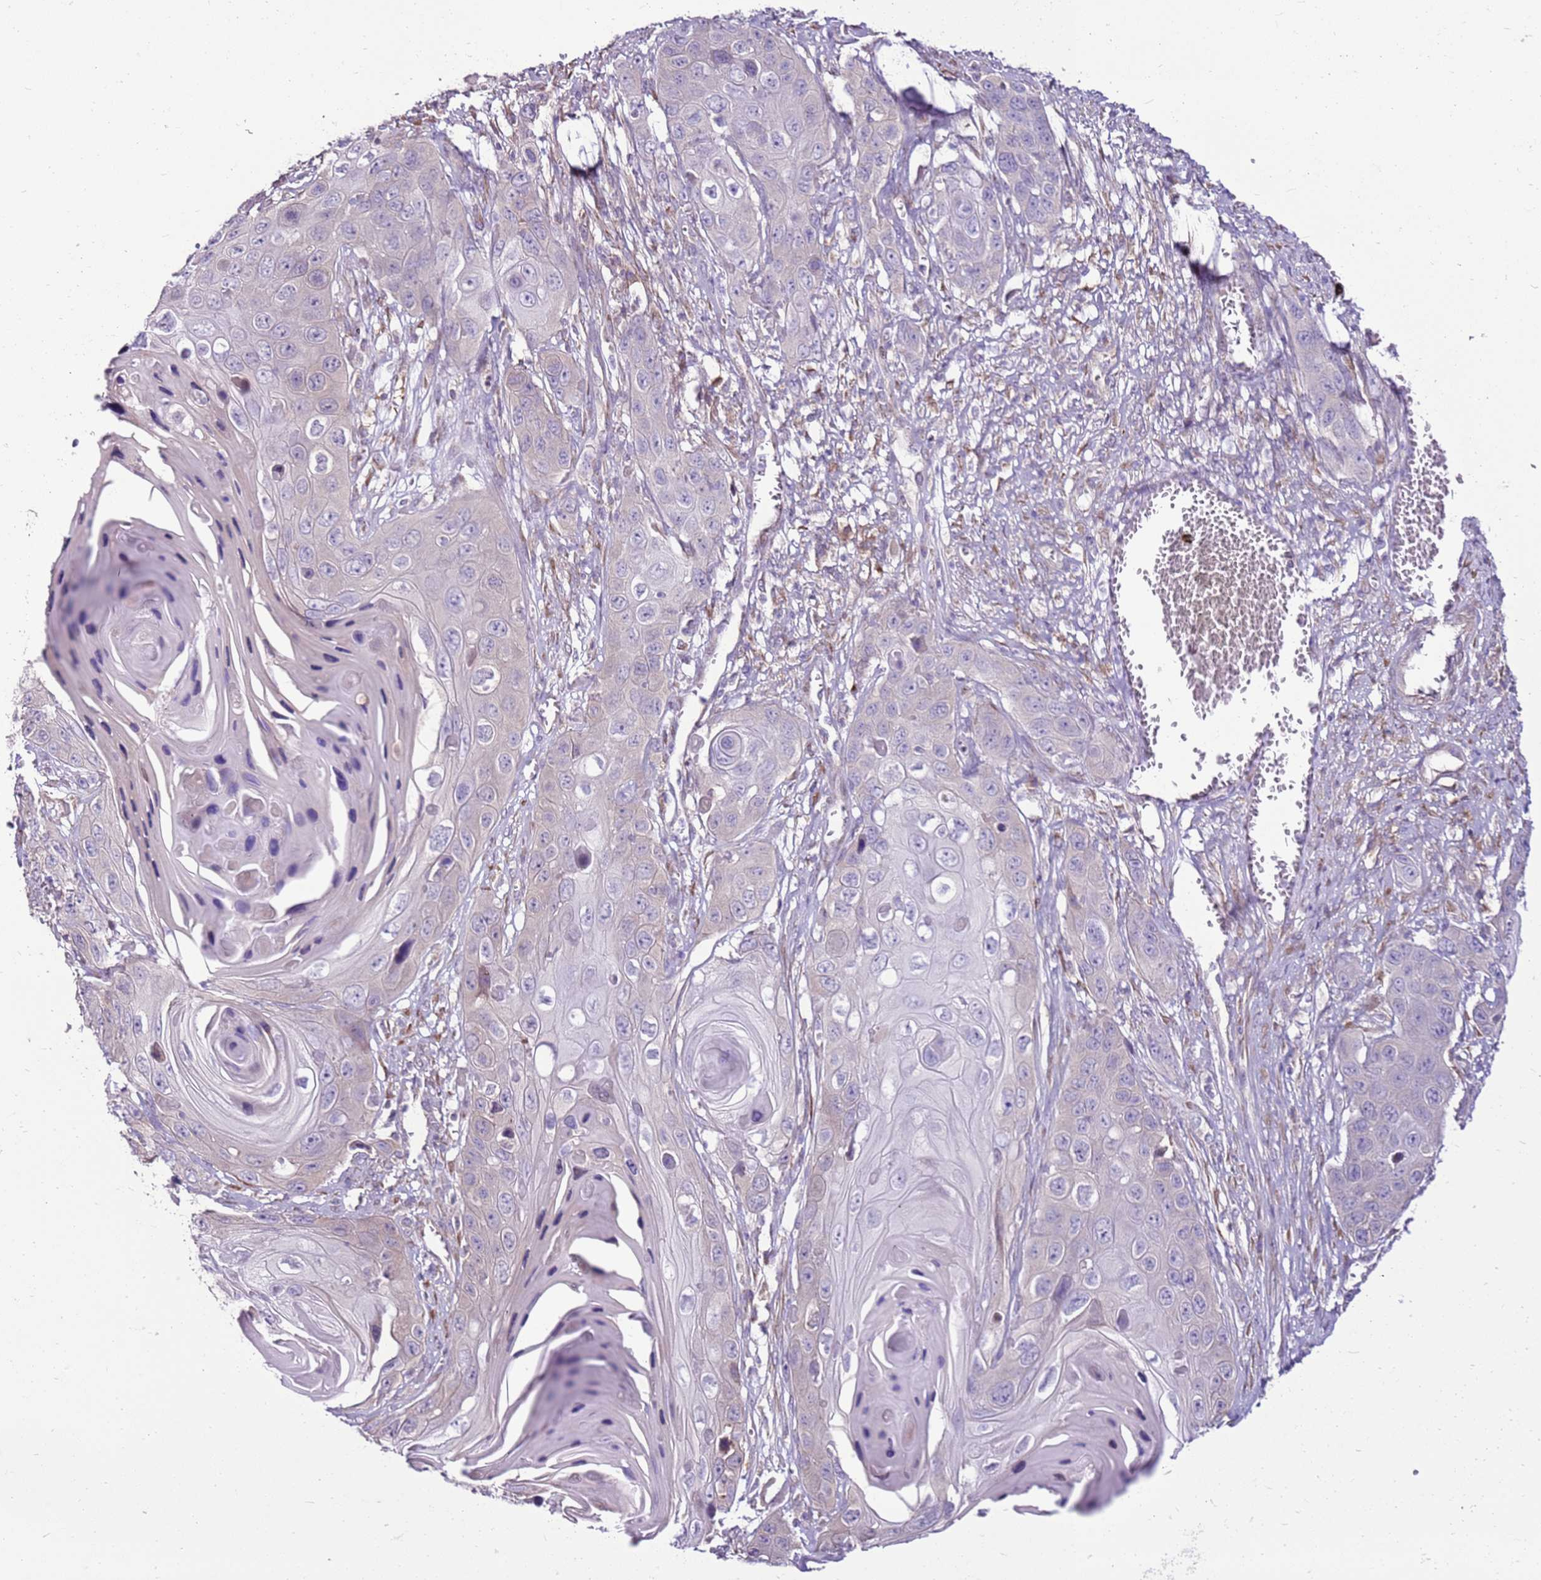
{"staining": {"intensity": "negative", "quantity": "none", "location": "none"}, "tissue": "skin cancer", "cell_type": "Tumor cells", "image_type": "cancer", "snomed": [{"axis": "morphology", "description": "Squamous cell carcinoma, NOS"}, {"axis": "topography", "description": "Skin"}], "caption": "The histopathology image demonstrates no staining of tumor cells in squamous cell carcinoma (skin).", "gene": "SLC38A5", "patient": {"sex": "male", "age": 55}}